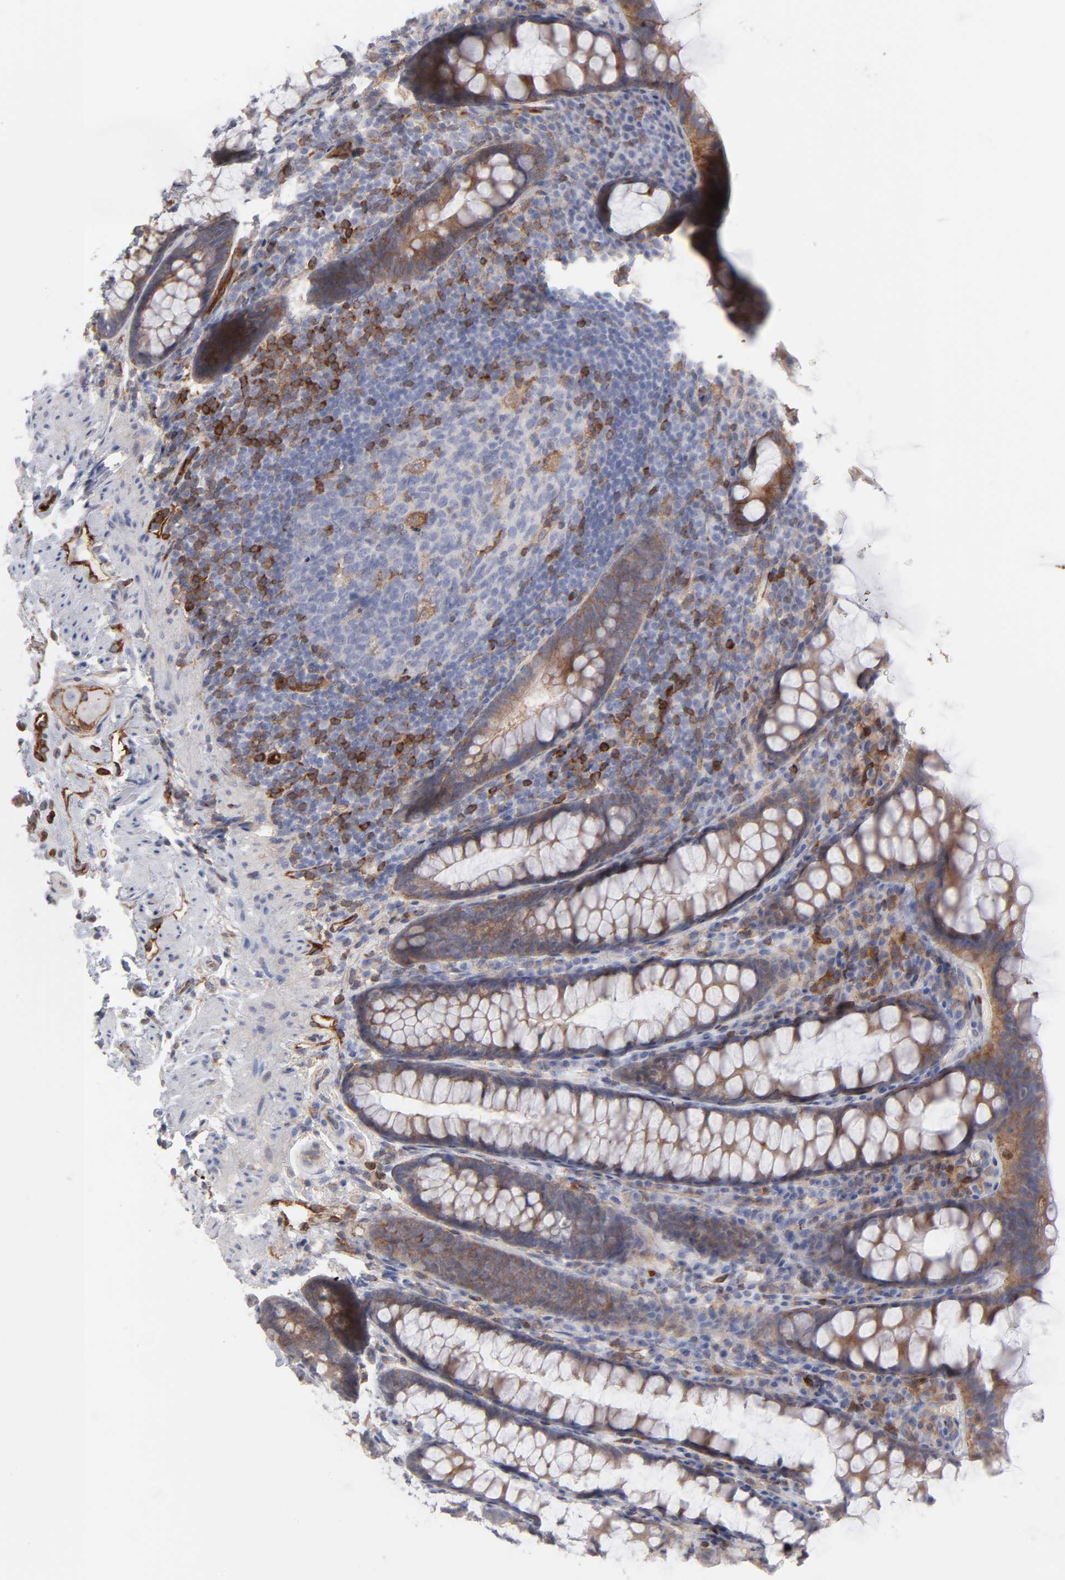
{"staining": {"intensity": "moderate", "quantity": ">75%", "location": "cytoplasmic/membranous"}, "tissue": "rectum", "cell_type": "Glandular cells", "image_type": "normal", "snomed": [{"axis": "morphology", "description": "Normal tissue, NOS"}, {"axis": "topography", "description": "Rectum"}], "caption": "This is an image of immunohistochemistry (IHC) staining of benign rectum, which shows moderate positivity in the cytoplasmic/membranous of glandular cells.", "gene": "PXN", "patient": {"sex": "male", "age": 92}}